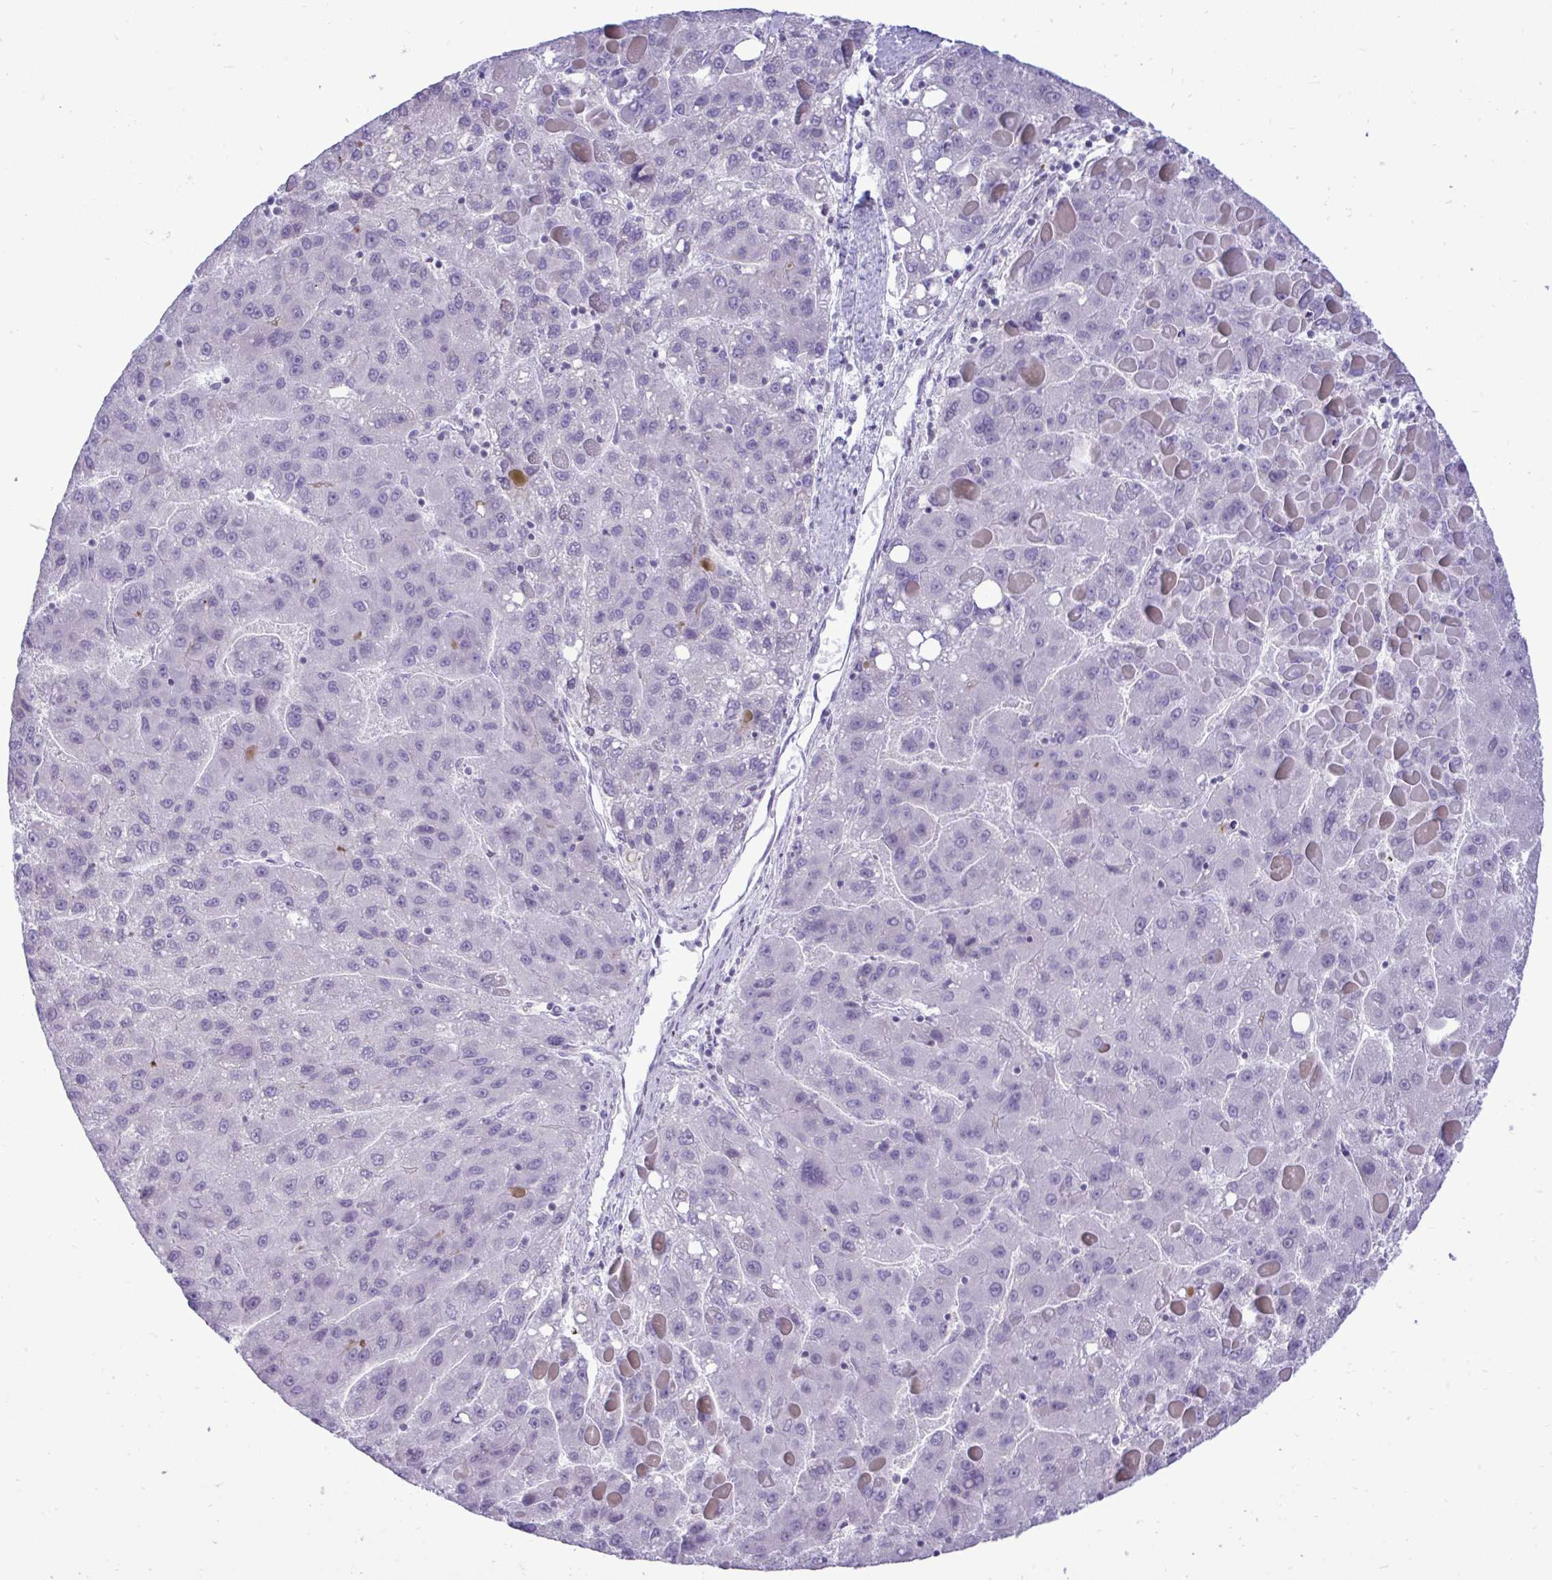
{"staining": {"intensity": "negative", "quantity": "none", "location": "none"}, "tissue": "liver cancer", "cell_type": "Tumor cells", "image_type": "cancer", "snomed": [{"axis": "morphology", "description": "Carcinoma, Hepatocellular, NOS"}, {"axis": "topography", "description": "Liver"}], "caption": "High power microscopy photomicrograph of an immunohistochemistry (IHC) histopathology image of liver hepatocellular carcinoma, revealing no significant staining in tumor cells.", "gene": "SPAG1", "patient": {"sex": "female", "age": 82}}